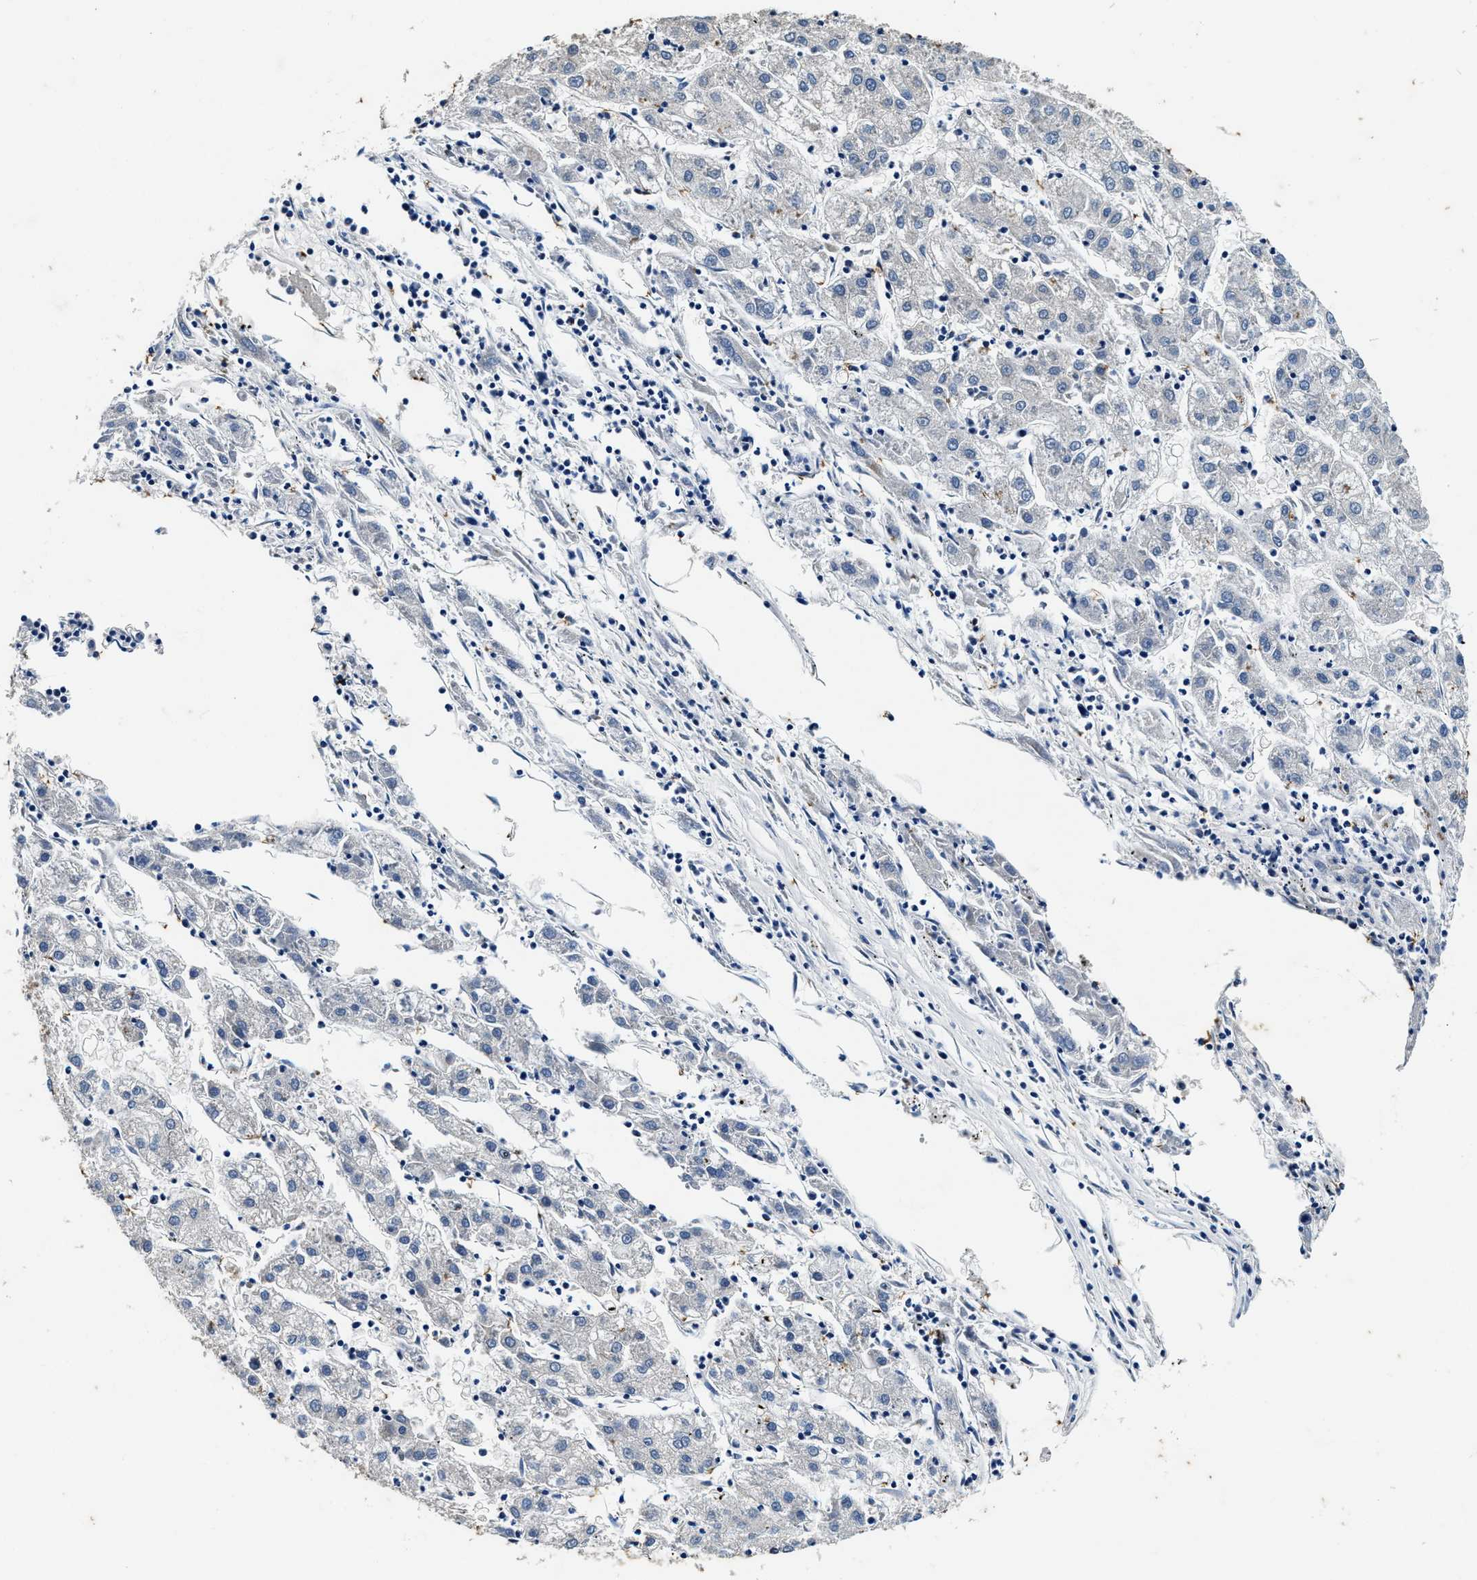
{"staining": {"intensity": "negative", "quantity": "none", "location": "none"}, "tissue": "liver cancer", "cell_type": "Tumor cells", "image_type": "cancer", "snomed": [{"axis": "morphology", "description": "Carcinoma, Hepatocellular, NOS"}, {"axis": "topography", "description": "Liver"}], "caption": "Immunohistochemistry of liver hepatocellular carcinoma demonstrates no positivity in tumor cells.", "gene": "PI4KB", "patient": {"sex": "male", "age": 72}}